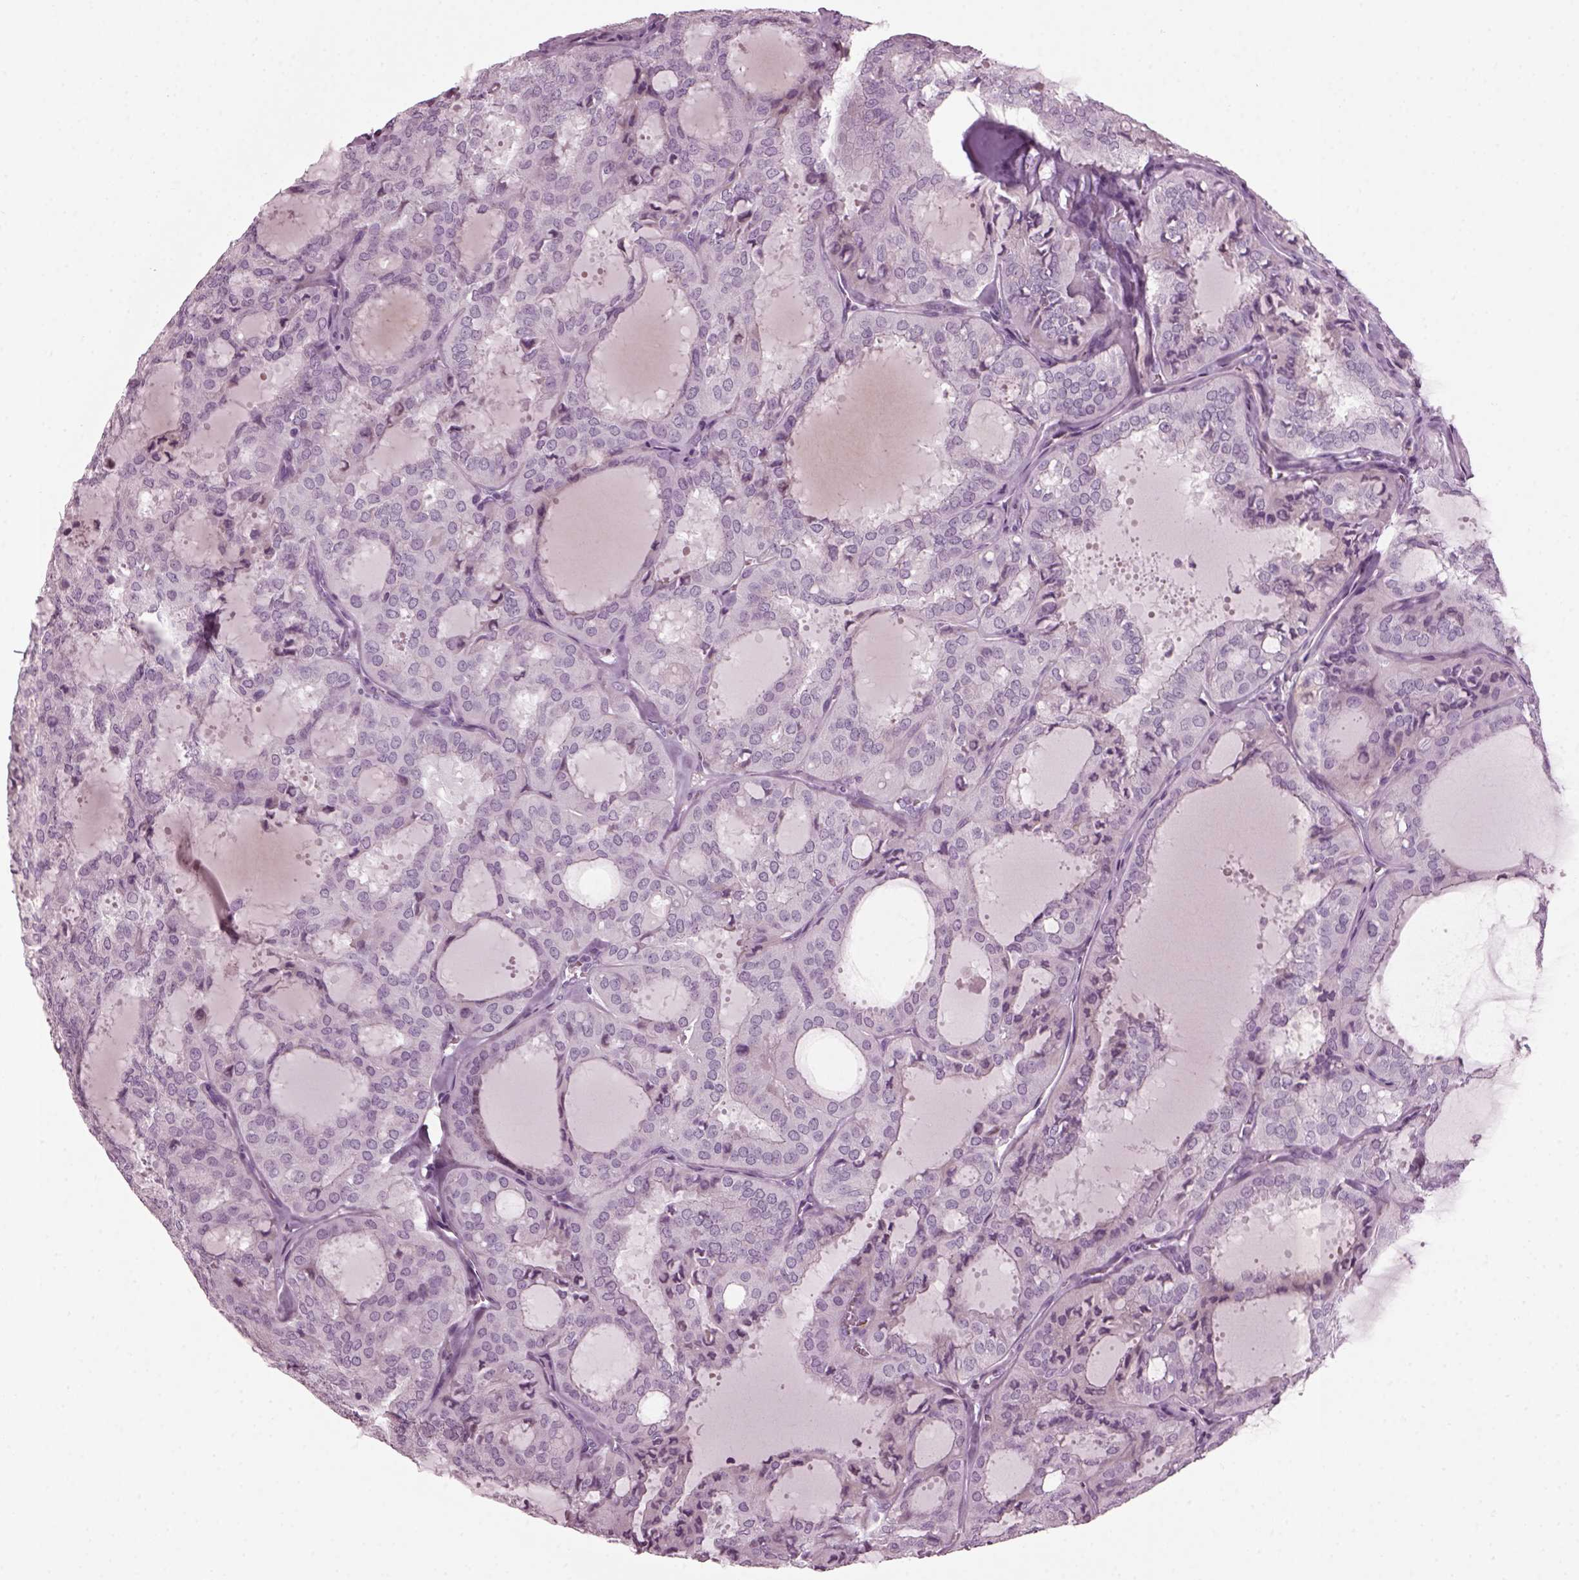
{"staining": {"intensity": "negative", "quantity": "none", "location": "none"}, "tissue": "thyroid cancer", "cell_type": "Tumor cells", "image_type": "cancer", "snomed": [{"axis": "morphology", "description": "Follicular adenoma carcinoma, NOS"}, {"axis": "topography", "description": "Thyroid gland"}], "caption": "Tumor cells are negative for brown protein staining in thyroid follicular adenoma carcinoma.", "gene": "DPYSL5", "patient": {"sex": "male", "age": 75}}